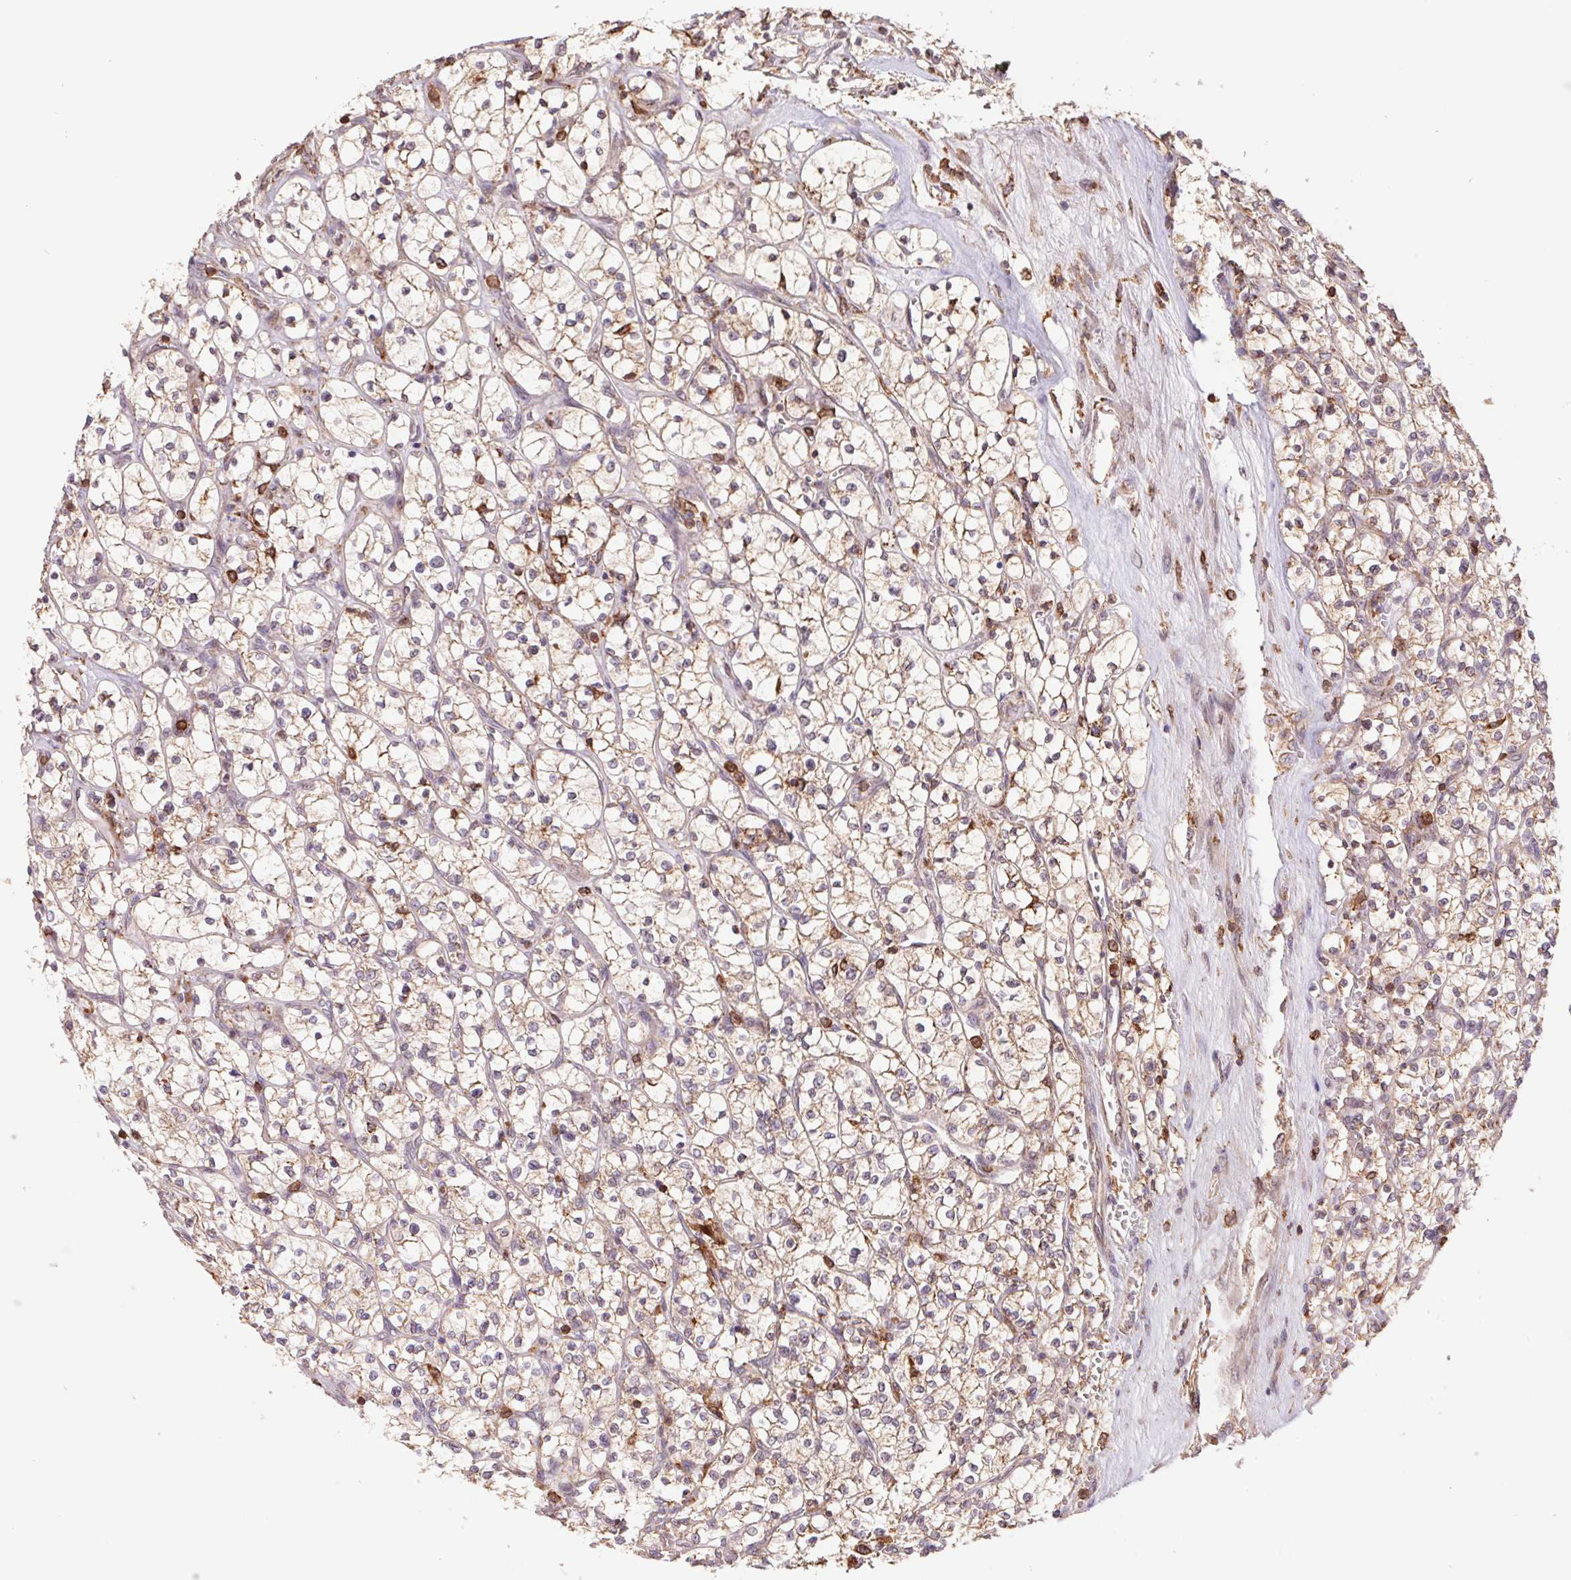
{"staining": {"intensity": "moderate", "quantity": "25%-75%", "location": "cytoplasmic/membranous"}, "tissue": "renal cancer", "cell_type": "Tumor cells", "image_type": "cancer", "snomed": [{"axis": "morphology", "description": "Adenocarcinoma, NOS"}, {"axis": "topography", "description": "Kidney"}], "caption": "A brown stain shows moderate cytoplasmic/membranous positivity of a protein in human renal cancer tumor cells. (IHC, brightfield microscopy, high magnification).", "gene": "URM1", "patient": {"sex": "female", "age": 64}}